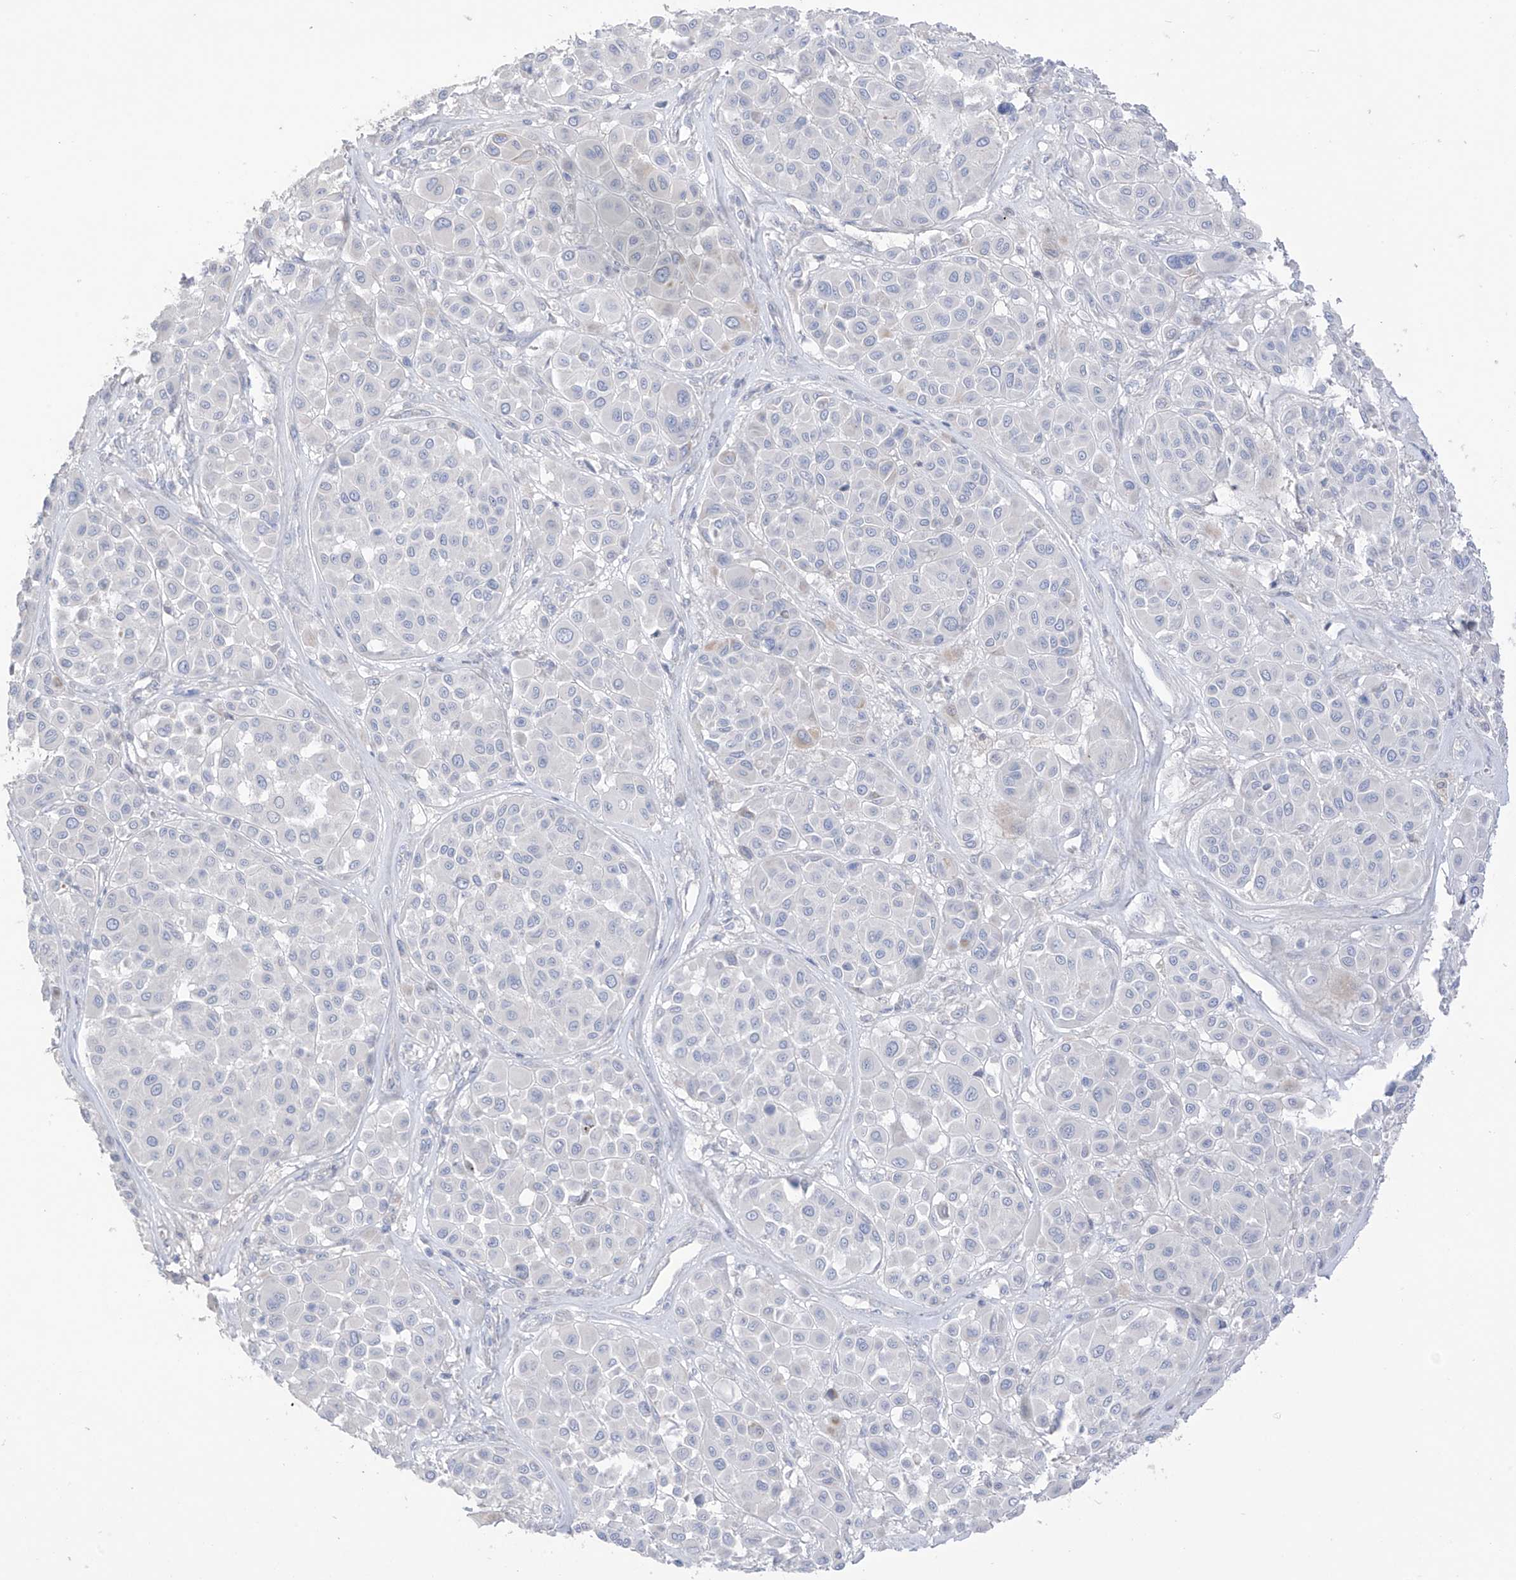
{"staining": {"intensity": "negative", "quantity": "none", "location": "none"}, "tissue": "melanoma", "cell_type": "Tumor cells", "image_type": "cancer", "snomed": [{"axis": "morphology", "description": "Malignant melanoma, Metastatic site"}, {"axis": "topography", "description": "Soft tissue"}], "caption": "A high-resolution image shows IHC staining of melanoma, which reveals no significant staining in tumor cells.", "gene": "ASPRV1", "patient": {"sex": "male", "age": 41}}